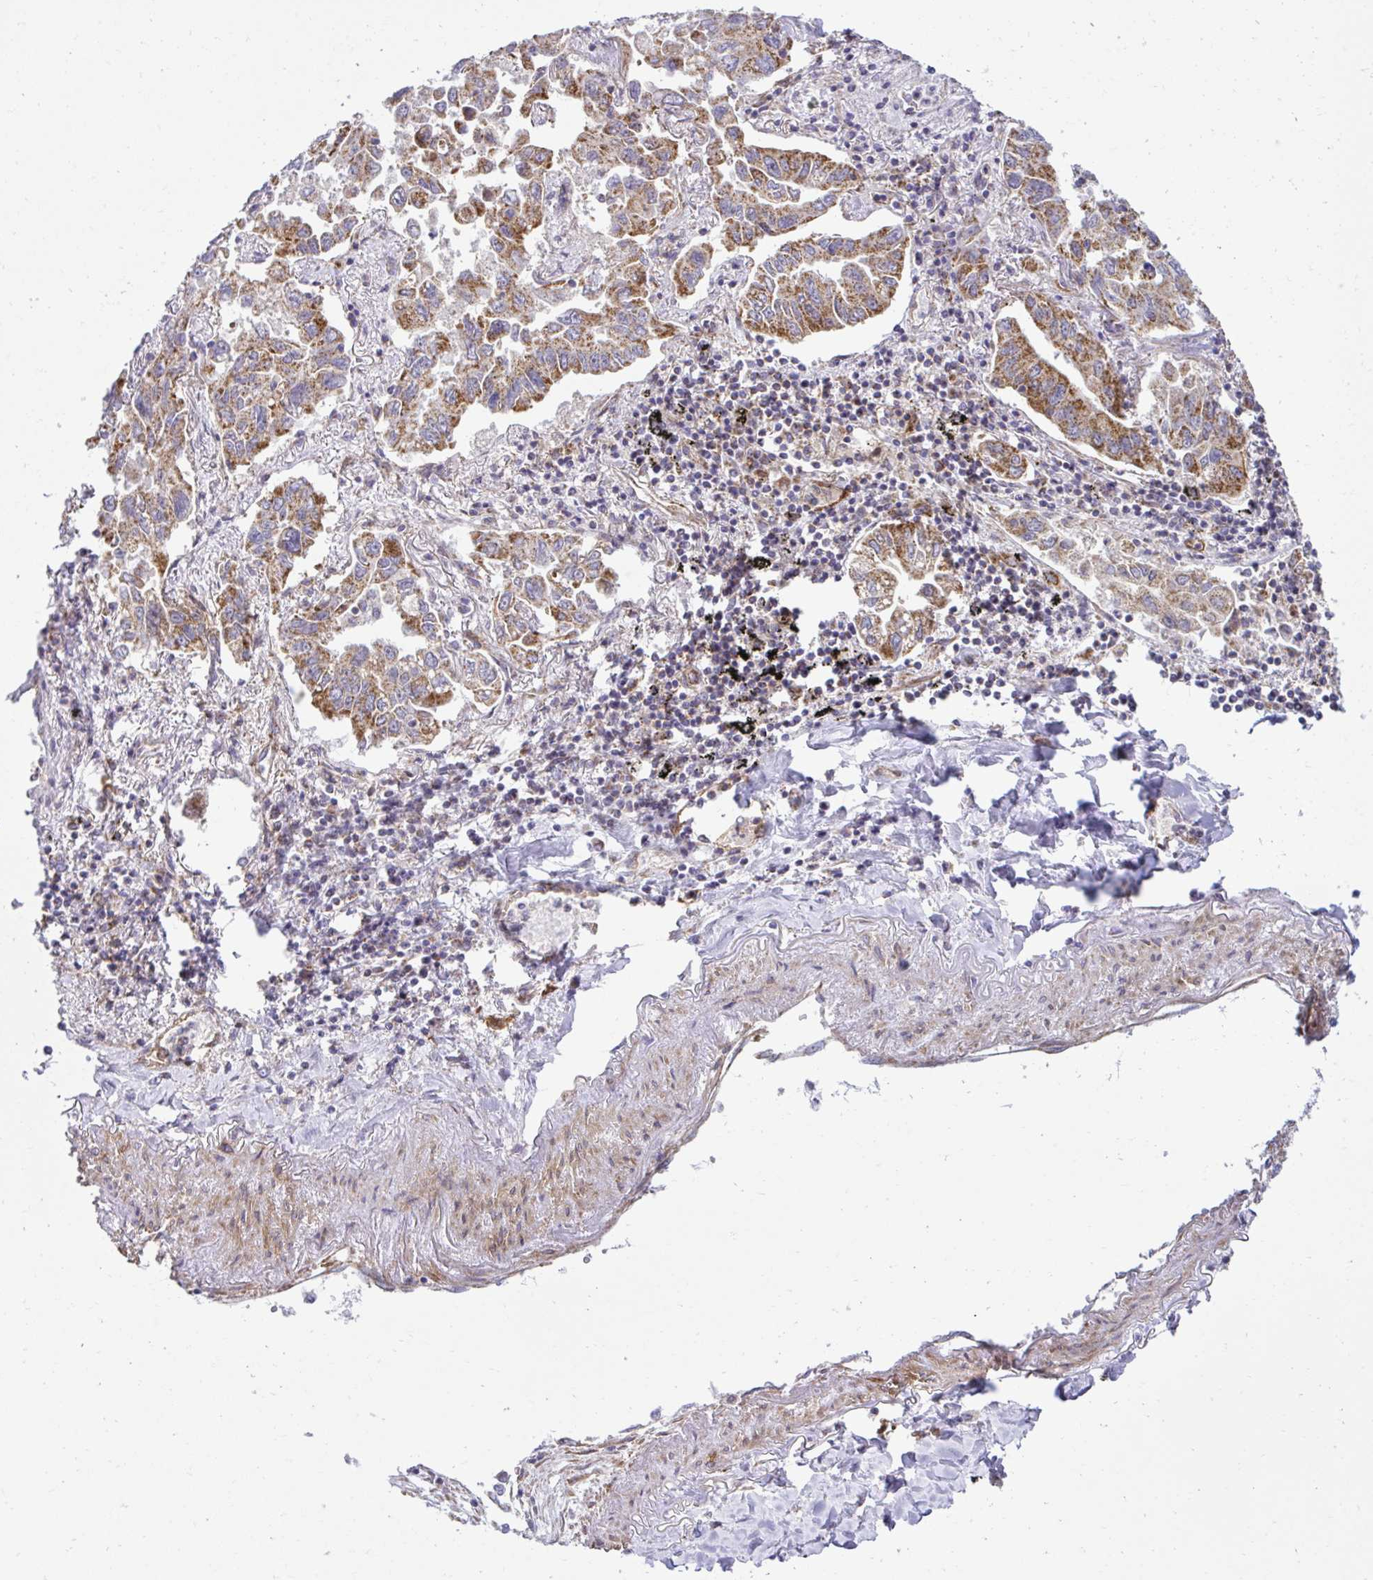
{"staining": {"intensity": "moderate", "quantity": ">75%", "location": "cytoplasmic/membranous"}, "tissue": "lung cancer", "cell_type": "Tumor cells", "image_type": "cancer", "snomed": [{"axis": "morphology", "description": "Adenocarcinoma, NOS"}, {"axis": "topography", "description": "Lung"}], "caption": "Immunohistochemistry photomicrograph of neoplastic tissue: adenocarcinoma (lung) stained using immunohistochemistry reveals medium levels of moderate protein expression localized specifically in the cytoplasmic/membranous of tumor cells, appearing as a cytoplasmic/membranous brown color.", "gene": "LIMS1", "patient": {"sex": "male", "age": 64}}